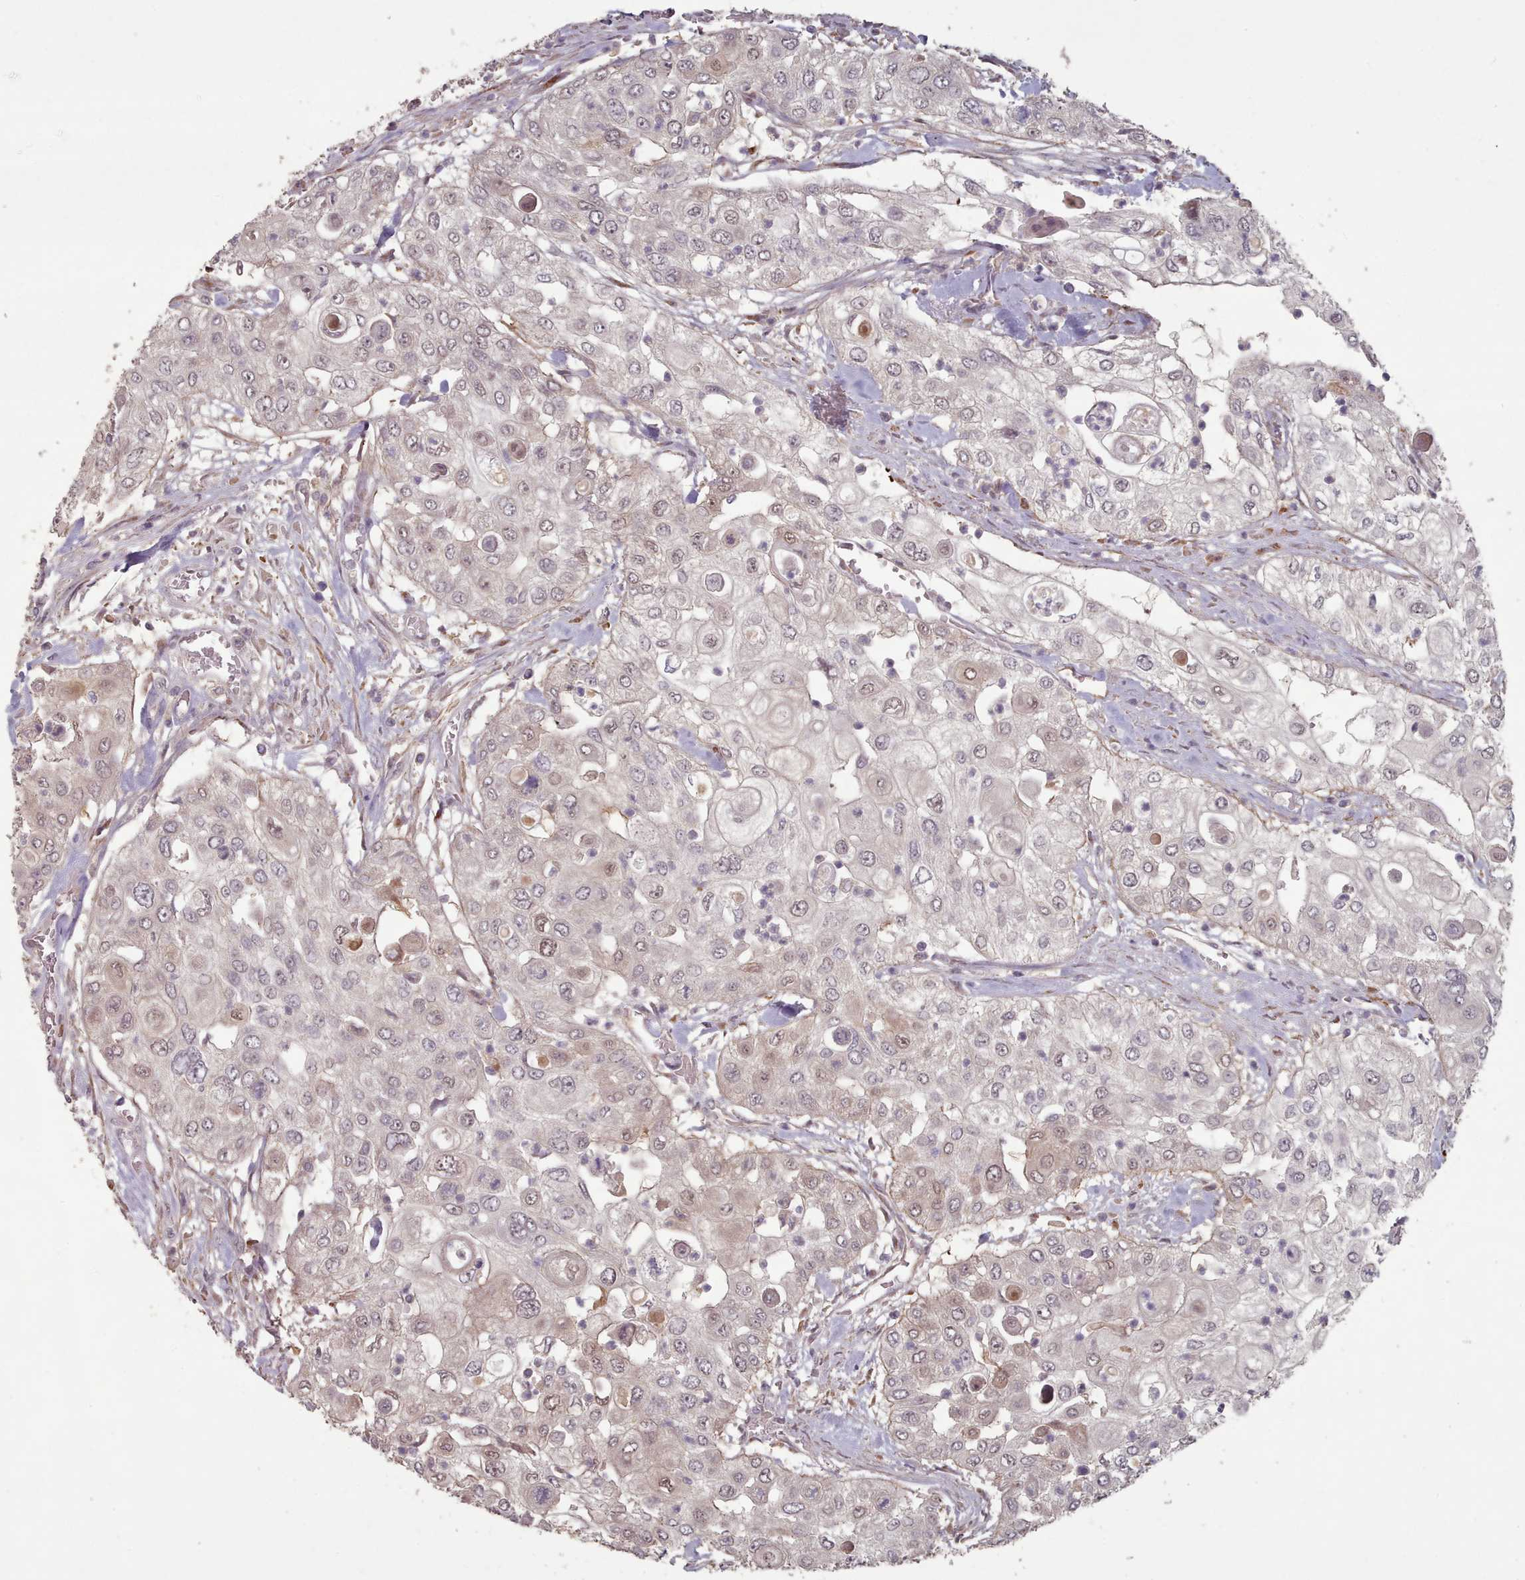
{"staining": {"intensity": "weak", "quantity": "25%-75%", "location": "cytoplasmic/membranous,nuclear"}, "tissue": "urothelial cancer", "cell_type": "Tumor cells", "image_type": "cancer", "snomed": [{"axis": "morphology", "description": "Urothelial carcinoma, High grade"}, {"axis": "topography", "description": "Urinary bladder"}], "caption": "This photomicrograph displays immunohistochemistry staining of urothelial carcinoma (high-grade), with low weak cytoplasmic/membranous and nuclear staining in approximately 25%-75% of tumor cells.", "gene": "ERCC6L", "patient": {"sex": "female", "age": 79}}